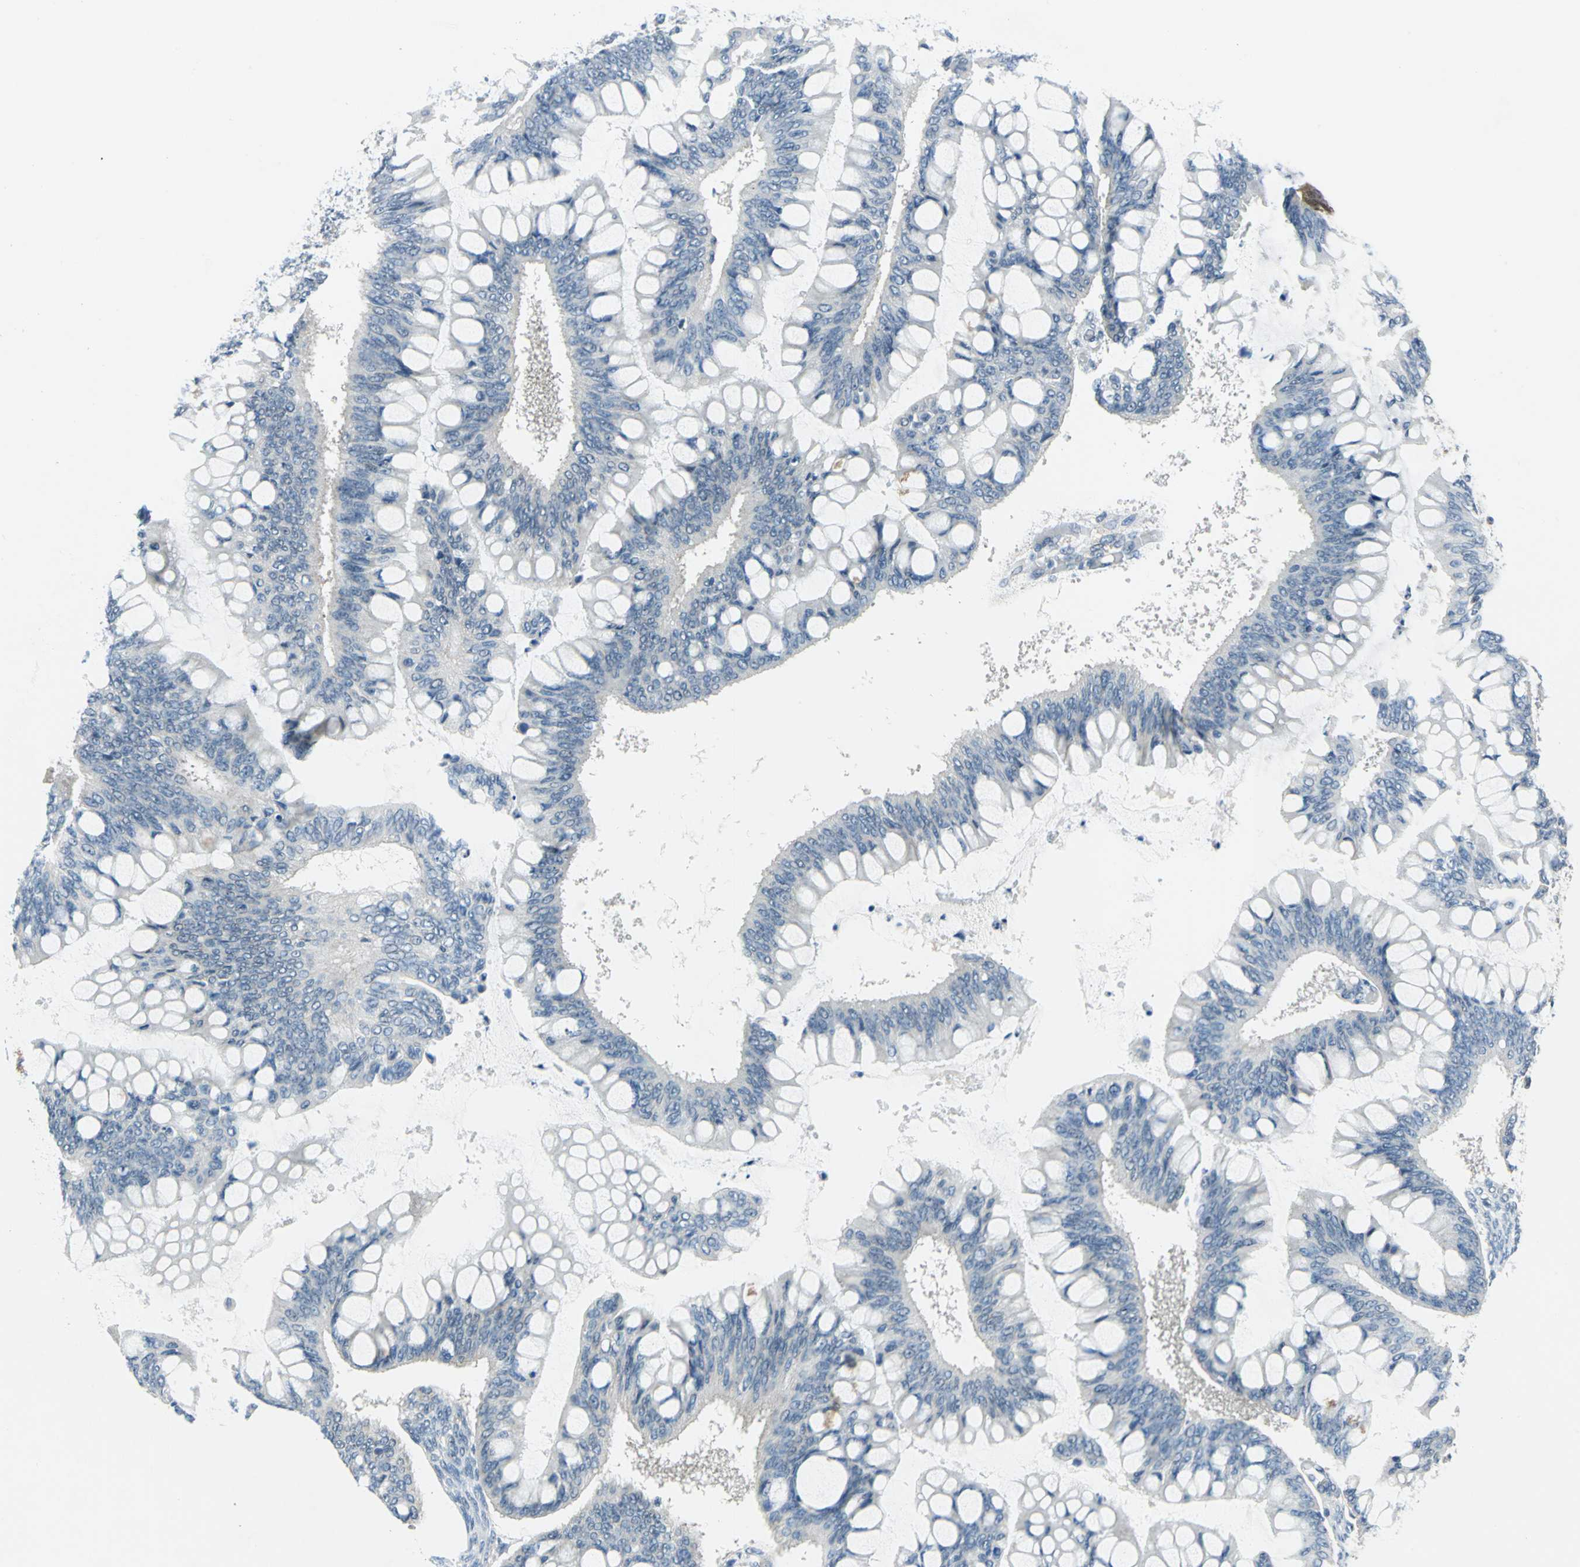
{"staining": {"intensity": "negative", "quantity": "none", "location": "none"}, "tissue": "ovarian cancer", "cell_type": "Tumor cells", "image_type": "cancer", "snomed": [{"axis": "morphology", "description": "Cystadenocarcinoma, mucinous, NOS"}, {"axis": "topography", "description": "Ovary"}], "caption": "Tumor cells are negative for protein expression in human ovarian cancer (mucinous cystadenocarcinoma). (DAB (3,3'-diaminobenzidine) IHC visualized using brightfield microscopy, high magnification).", "gene": "PIN1", "patient": {"sex": "female", "age": 73}}